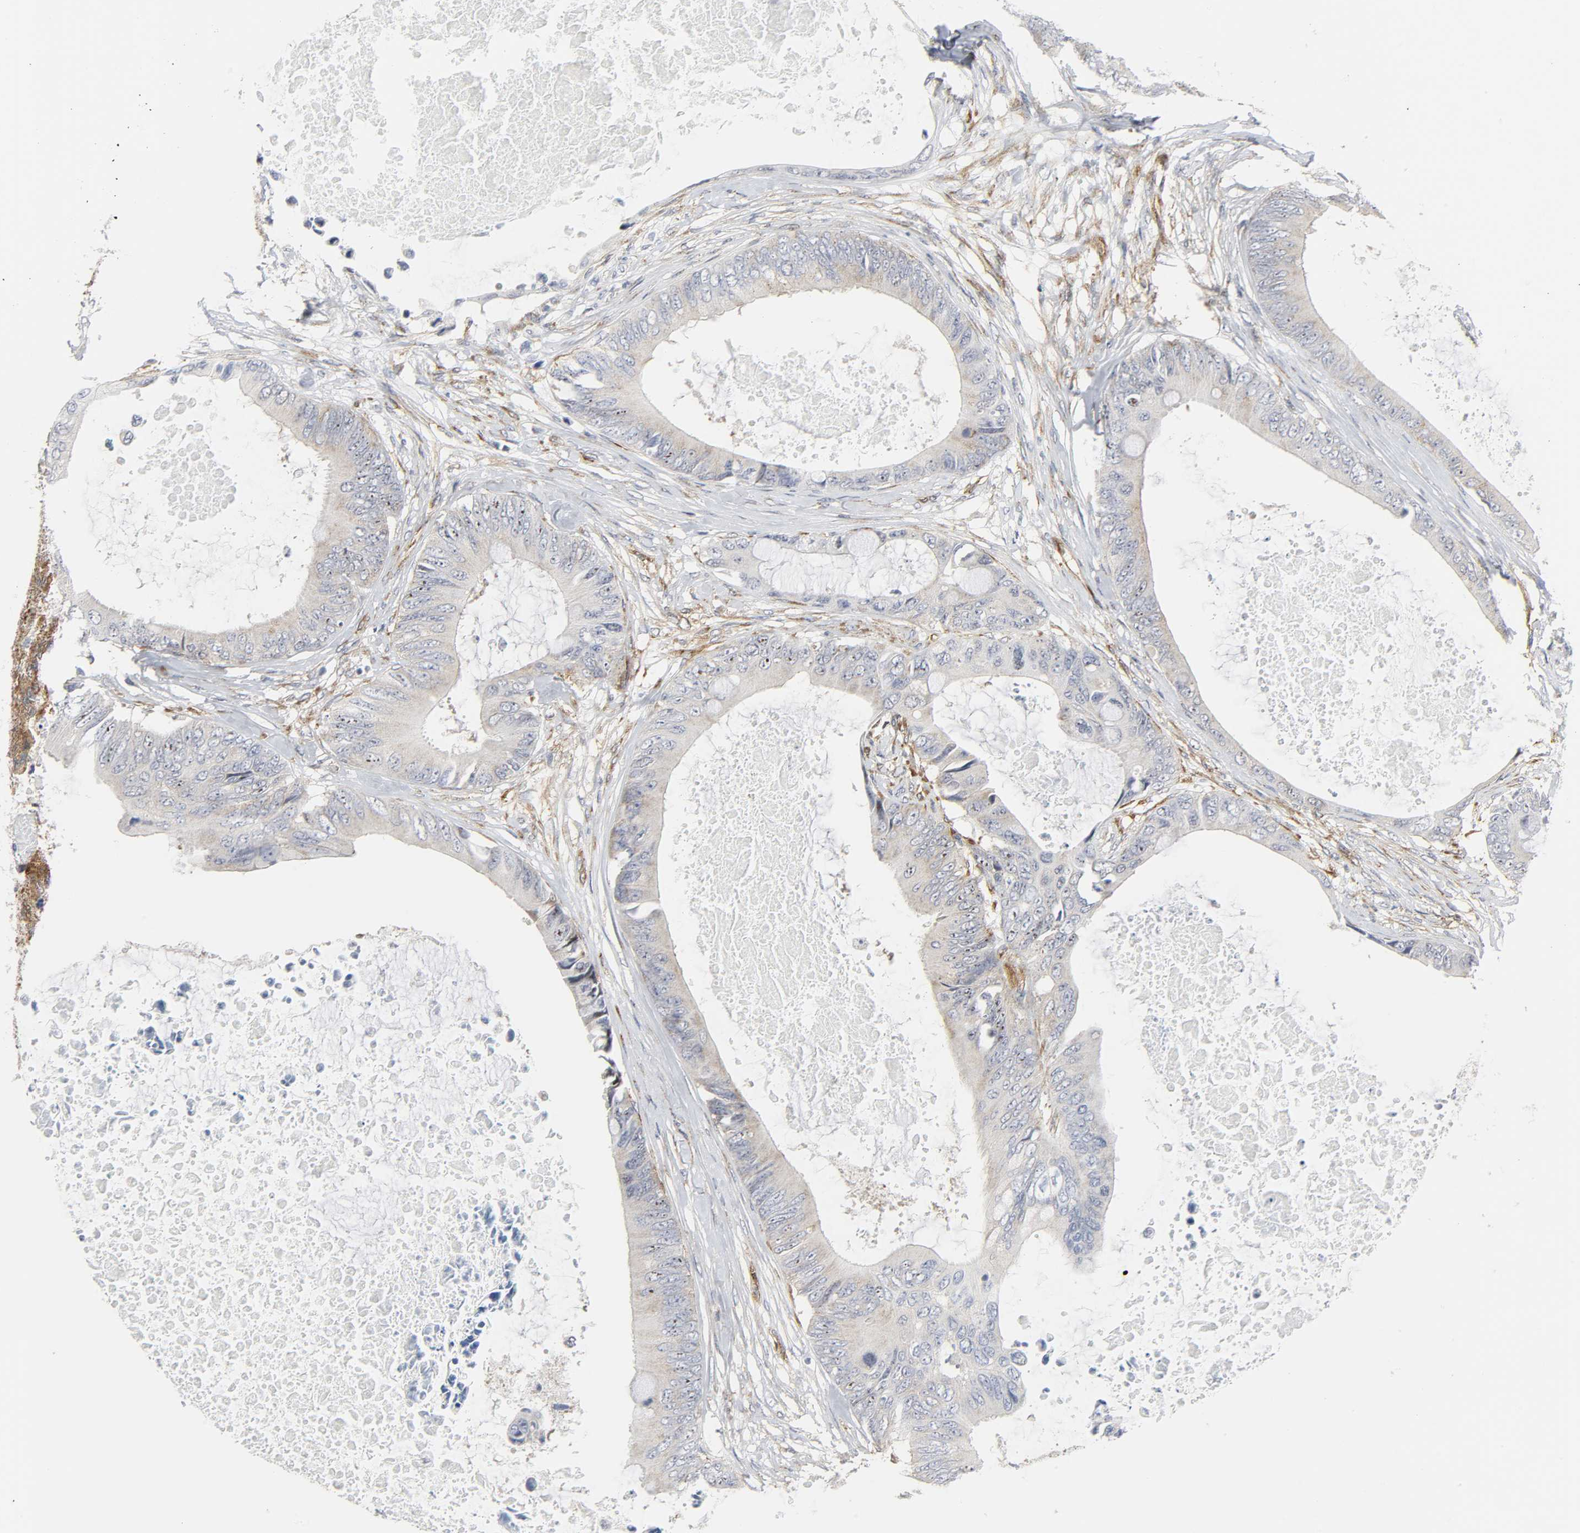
{"staining": {"intensity": "negative", "quantity": "none", "location": "none"}, "tissue": "colorectal cancer", "cell_type": "Tumor cells", "image_type": "cancer", "snomed": [{"axis": "morphology", "description": "Normal tissue, NOS"}, {"axis": "morphology", "description": "Adenocarcinoma, NOS"}, {"axis": "topography", "description": "Rectum"}, {"axis": "topography", "description": "Peripheral nerve tissue"}], "caption": "The micrograph shows no significant staining in tumor cells of colorectal cancer. Brightfield microscopy of IHC stained with DAB (brown) and hematoxylin (blue), captured at high magnification.", "gene": "DOCK1", "patient": {"sex": "female", "age": 77}}